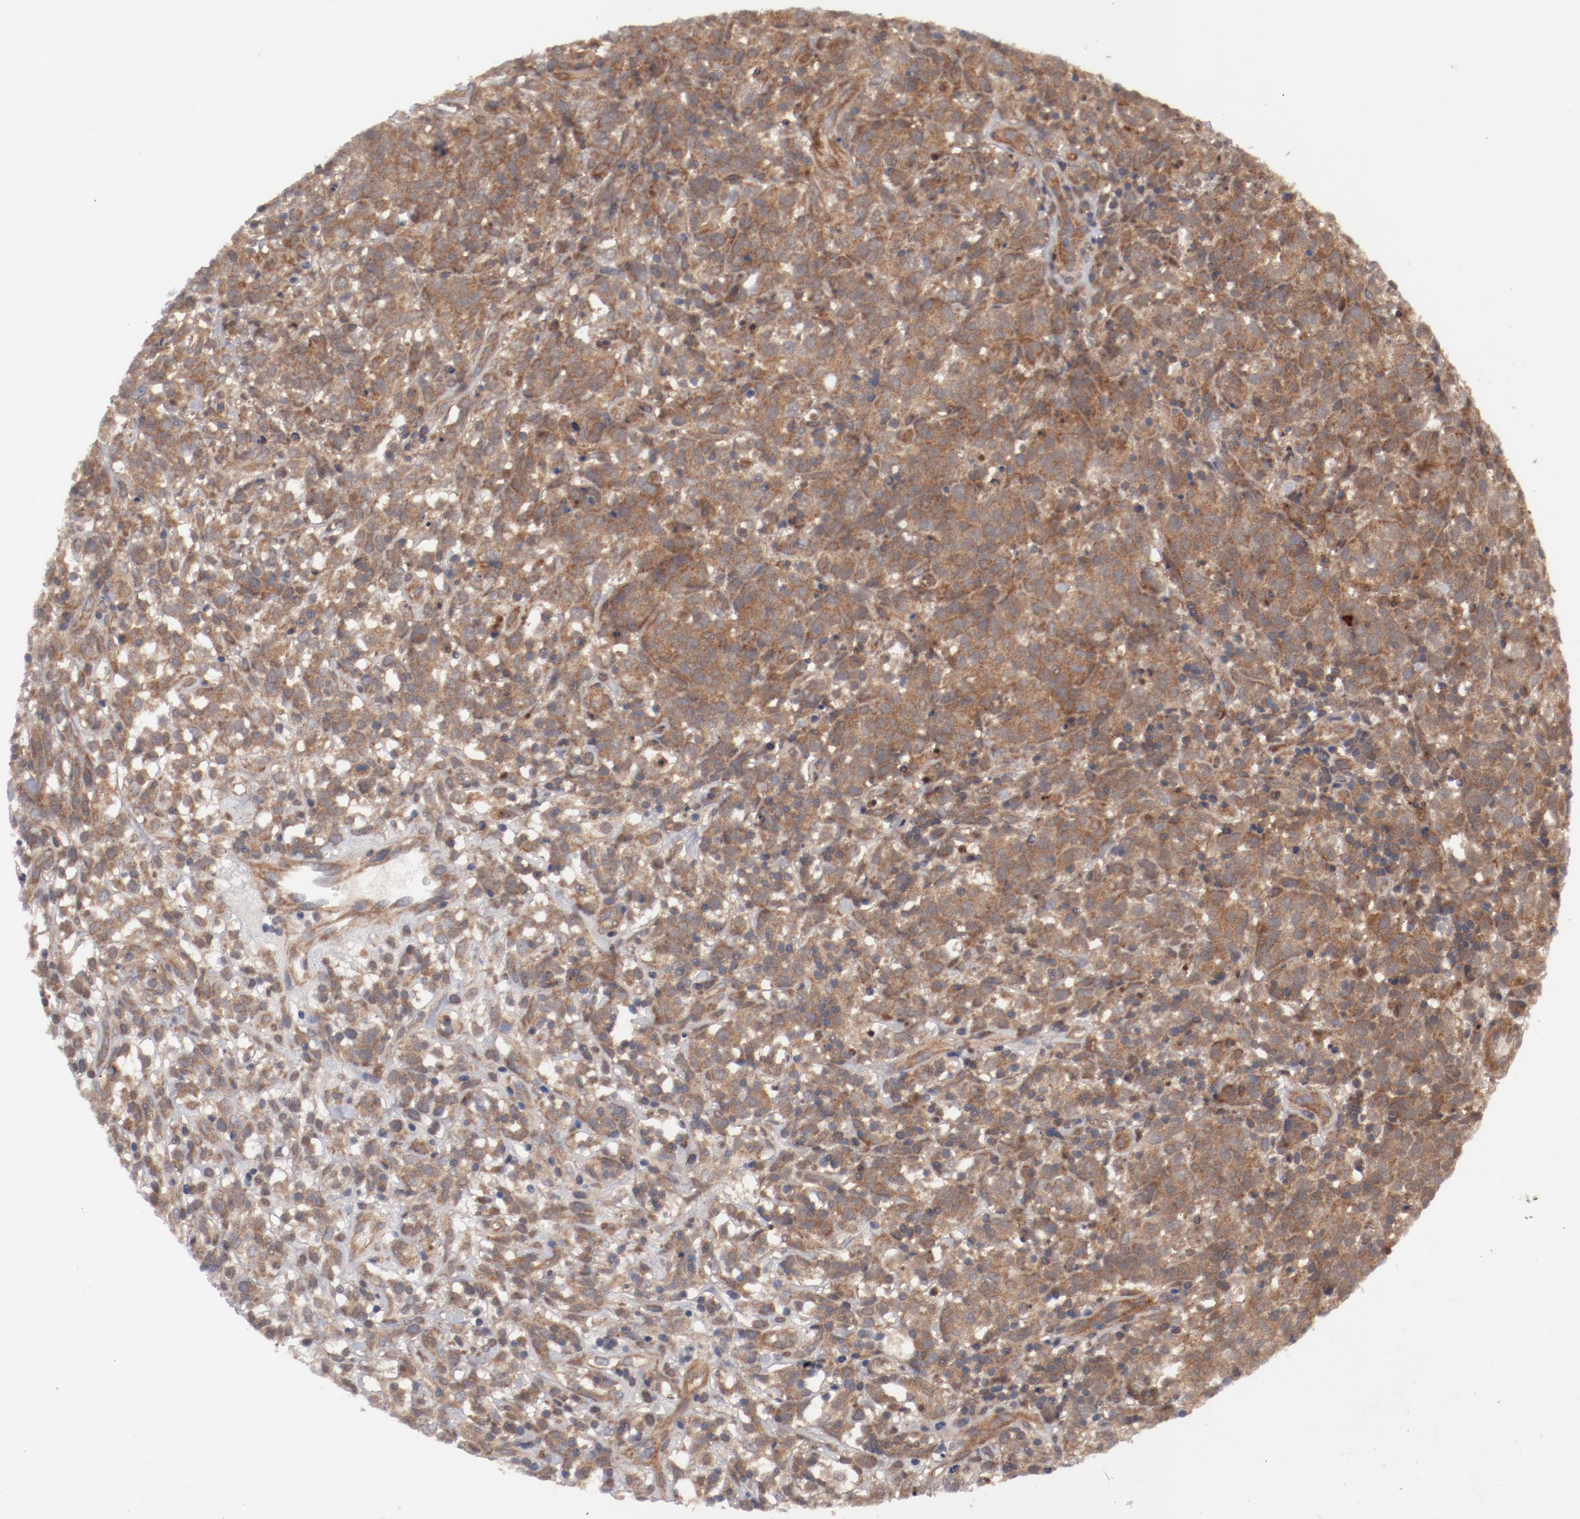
{"staining": {"intensity": "moderate", "quantity": ">75%", "location": "cytoplasmic/membranous"}, "tissue": "lymphoma", "cell_type": "Tumor cells", "image_type": "cancer", "snomed": [{"axis": "morphology", "description": "Malignant lymphoma, non-Hodgkin's type, High grade"}, {"axis": "topography", "description": "Lymph node"}], "caption": "Human malignant lymphoma, non-Hodgkin's type (high-grade) stained with a brown dye reveals moderate cytoplasmic/membranous positive positivity in approximately >75% of tumor cells.", "gene": "GUF1", "patient": {"sex": "female", "age": 73}}